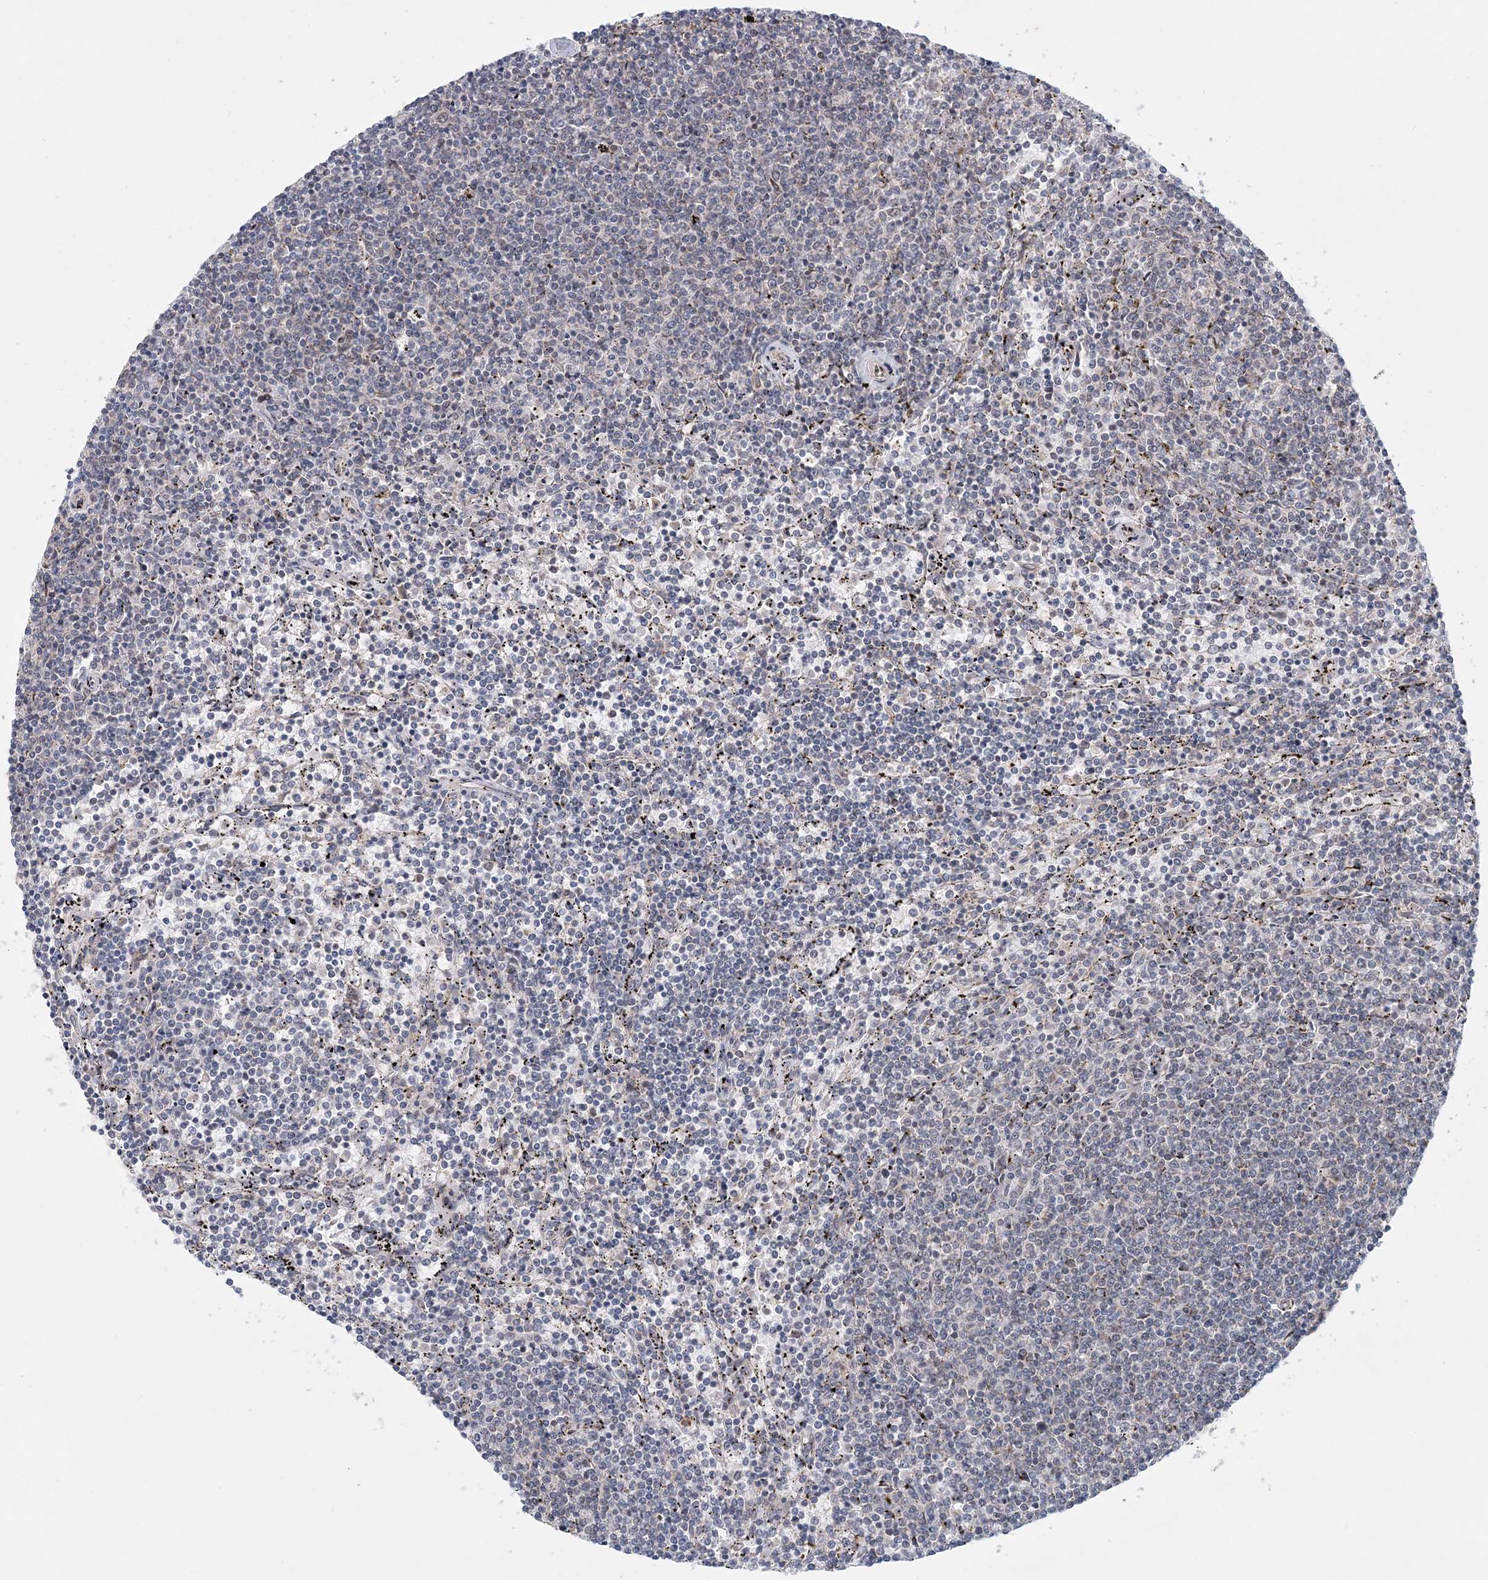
{"staining": {"intensity": "negative", "quantity": "none", "location": "none"}, "tissue": "lymphoma", "cell_type": "Tumor cells", "image_type": "cancer", "snomed": [{"axis": "morphology", "description": "Malignant lymphoma, non-Hodgkin's type, Low grade"}, {"axis": "topography", "description": "Spleen"}], "caption": "The photomicrograph exhibits no significant positivity in tumor cells of low-grade malignant lymphoma, non-Hodgkin's type. Nuclei are stained in blue.", "gene": "PCYOX1L", "patient": {"sex": "female", "age": 50}}